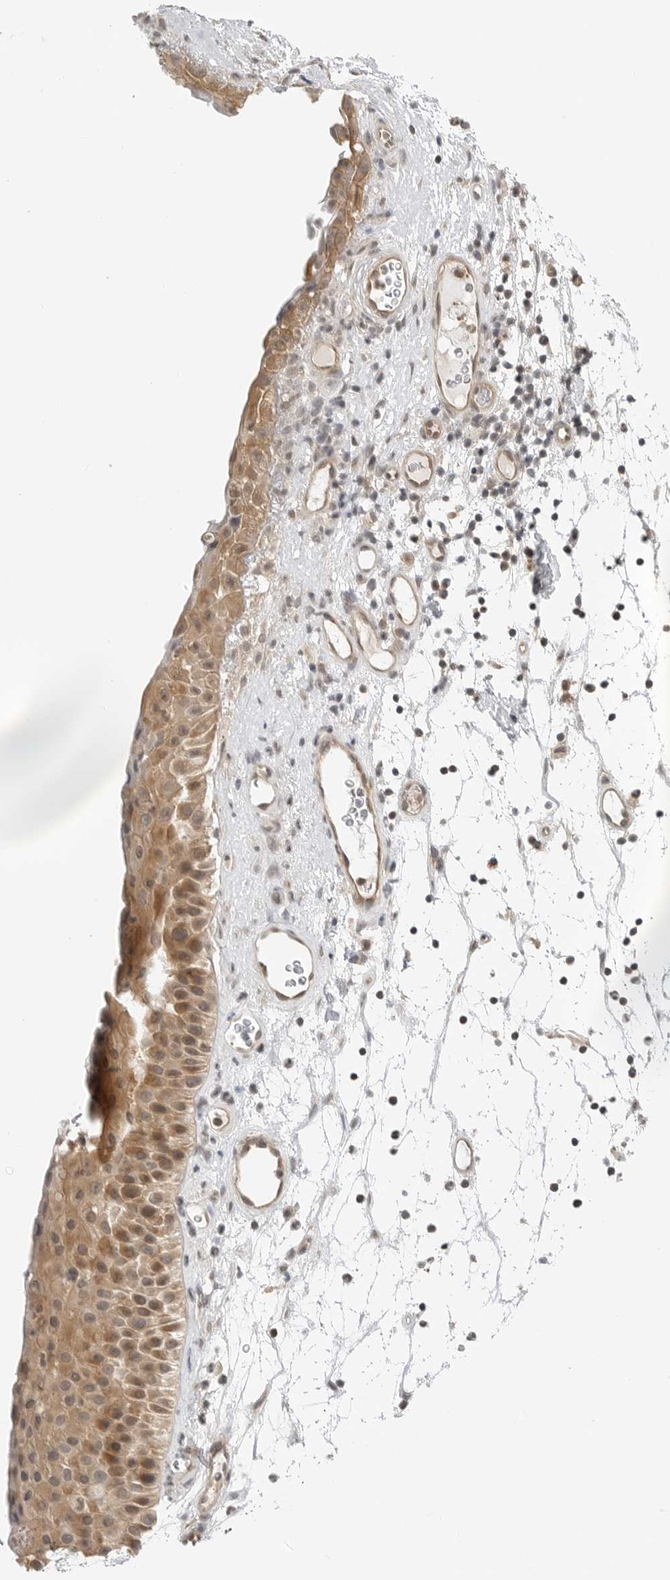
{"staining": {"intensity": "moderate", "quantity": ">75%", "location": "cytoplasmic/membranous"}, "tissue": "nasopharynx", "cell_type": "Respiratory epithelial cells", "image_type": "normal", "snomed": [{"axis": "morphology", "description": "Normal tissue, NOS"}, {"axis": "topography", "description": "Nasopharynx"}], "caption": "Brown immunohistochemical staining in unremarkable human nasopharynx reveals moderate cytoplasmic/membranous expression in about >75% of respiratory epithelial cells. The staining is performed using DAB brown chromogen to label protein expression. The nuclei are counter-stained blue using hematoxylin.", "gene": "MAP2K5", "patient": {"sex": "male", "age": 64}}